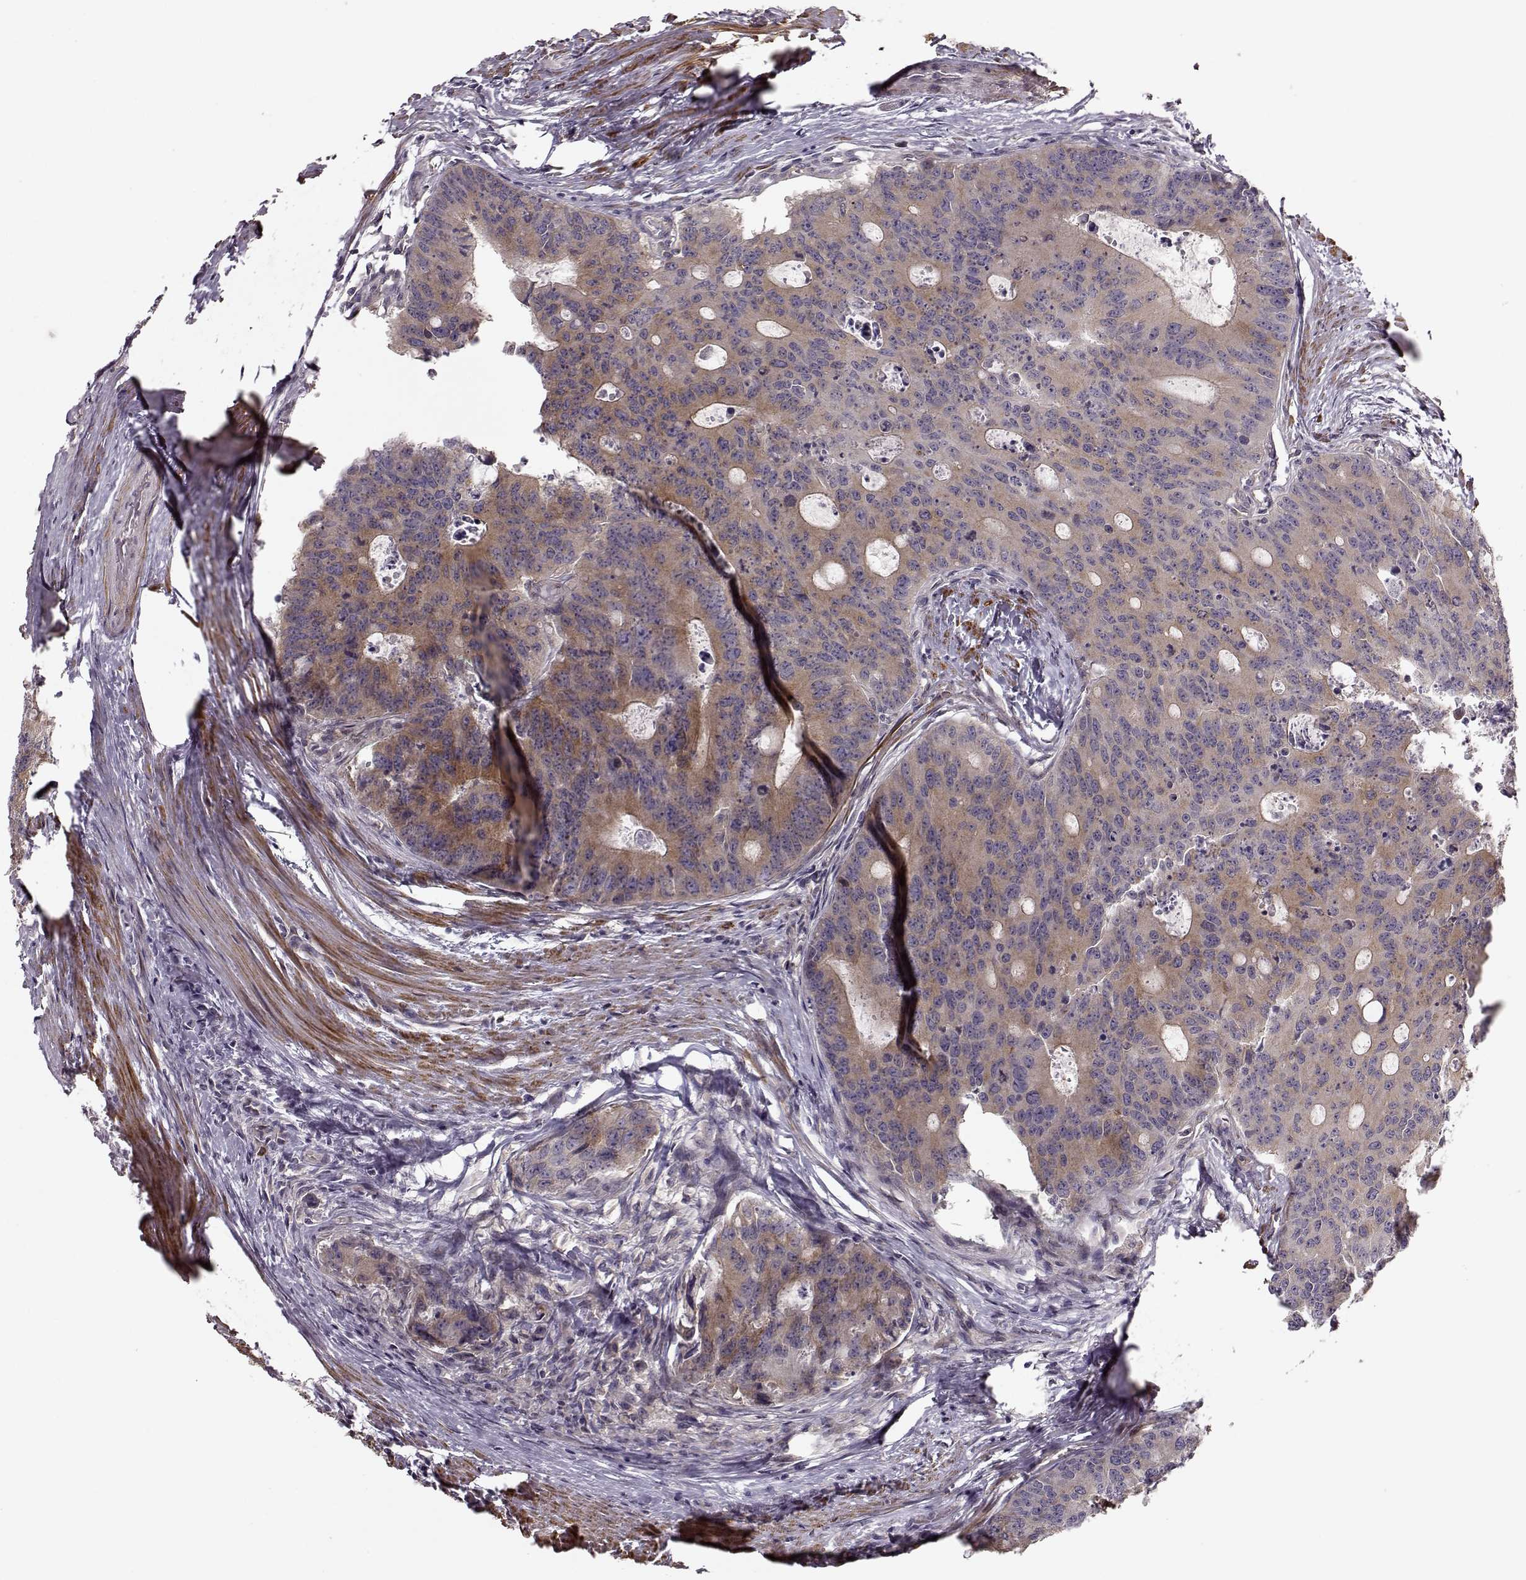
{"staining": {"intensity": "weak", "quantity": ">75%", "location": "cytoplasmic/membranous"}, "tissue": "colorectal cancer", "cell_type": "Tumor cells", "image_type": "cancer", "snomed": [{"axis": "morphology", "description": "Adenocarcinoma, NOS"}, {"axis": "topography", "description": "Colon"}], "caption": "Brown immunohistochemical staining in human colorectal adenocarcinoma displays weak cytoplasmic/membranous expression in approximately >75% of tumor cells.", "gene": "SLAIN2", "patient": {"sex": "male", "age": 67}}